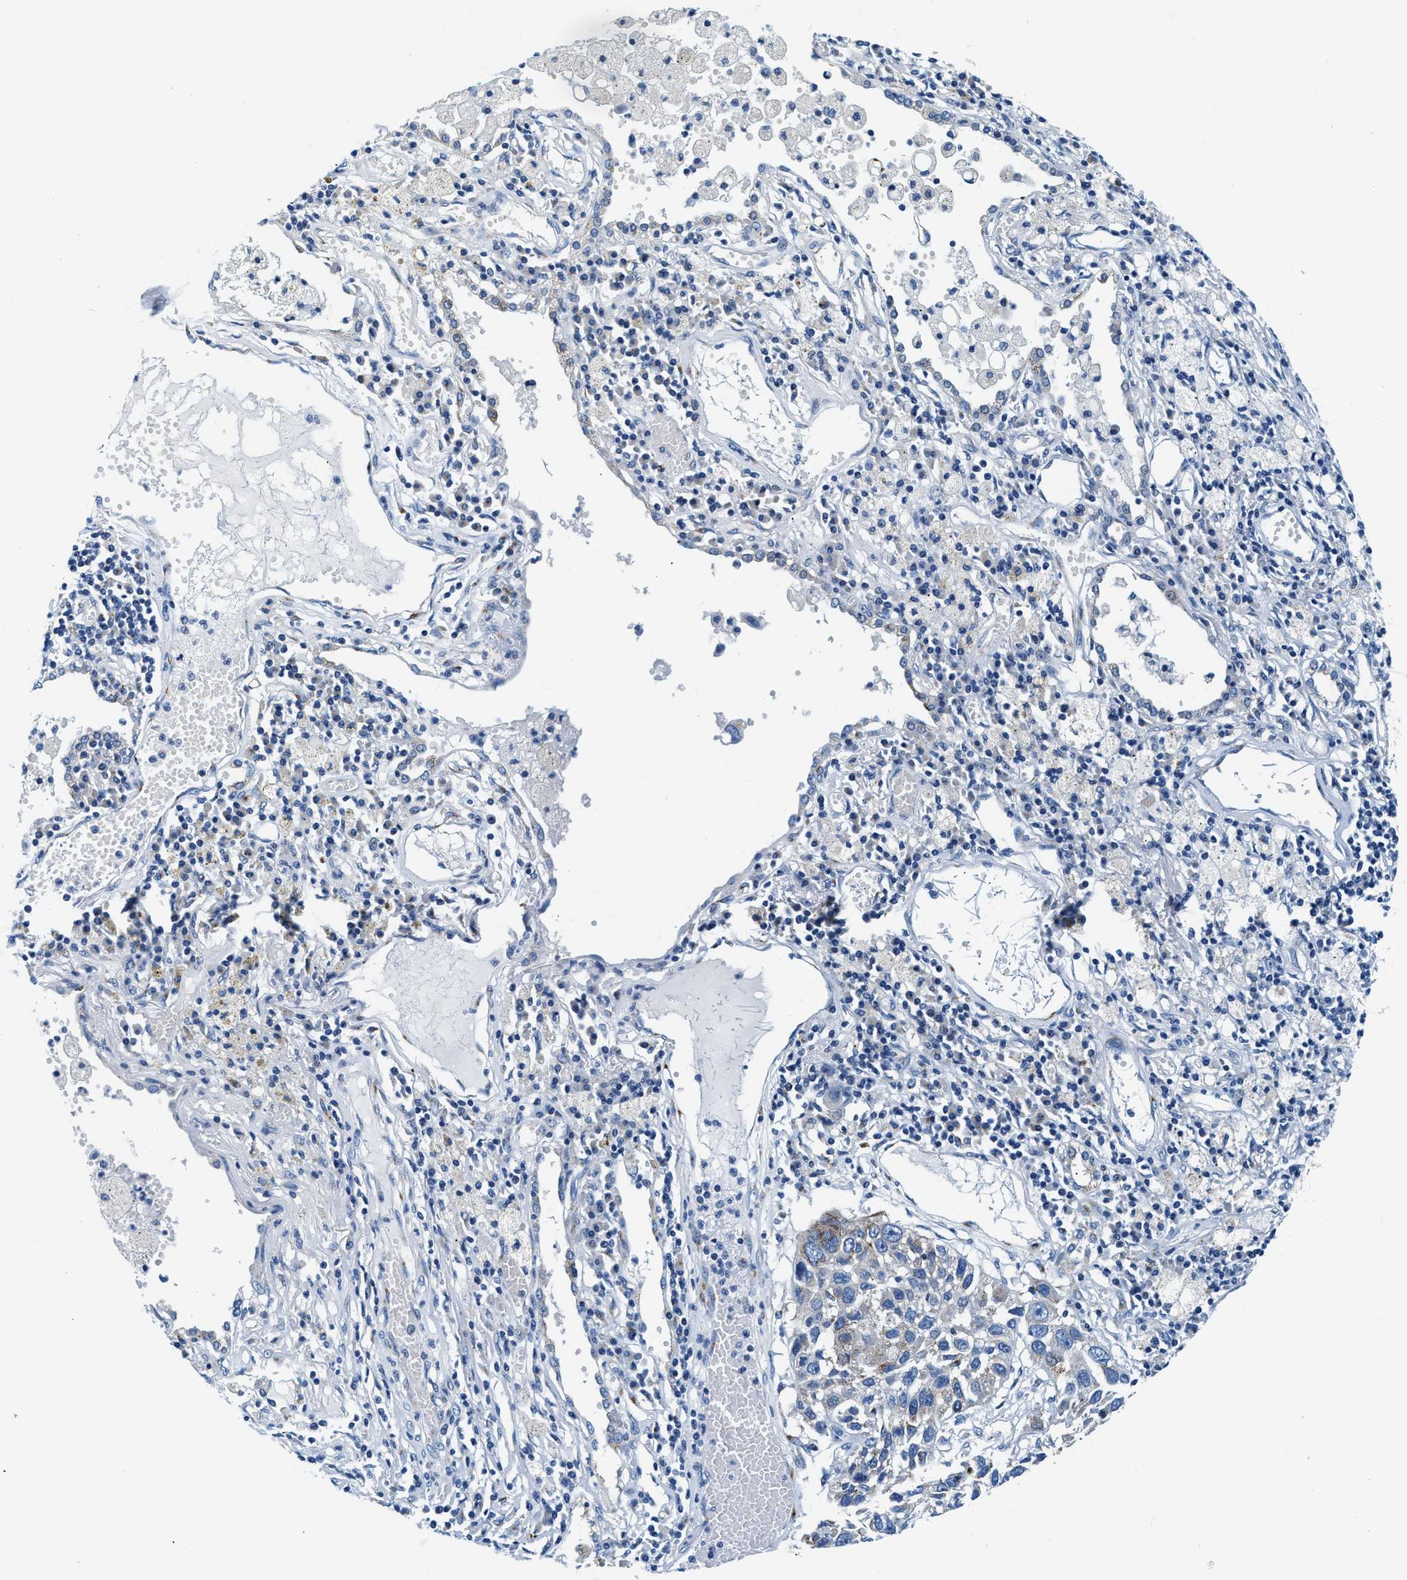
{"staining": {"intensity": "negative", "quantity": "none", "location": "none"}, "tissue": "lung cancer", "cell_type": "Tumor cells", "image_type": "cancer", "snomed": [{"axis": "morphology", "description": "Squamous cell carcinoma, NOS"}, {"axis": "topography", "description": "Lung"}], "caption": "Tumor cells show no significant protein expression in lung squamous cell carcinoma.", "gene": "VPS53", "patient": {"sex": "male", "age": 71}}